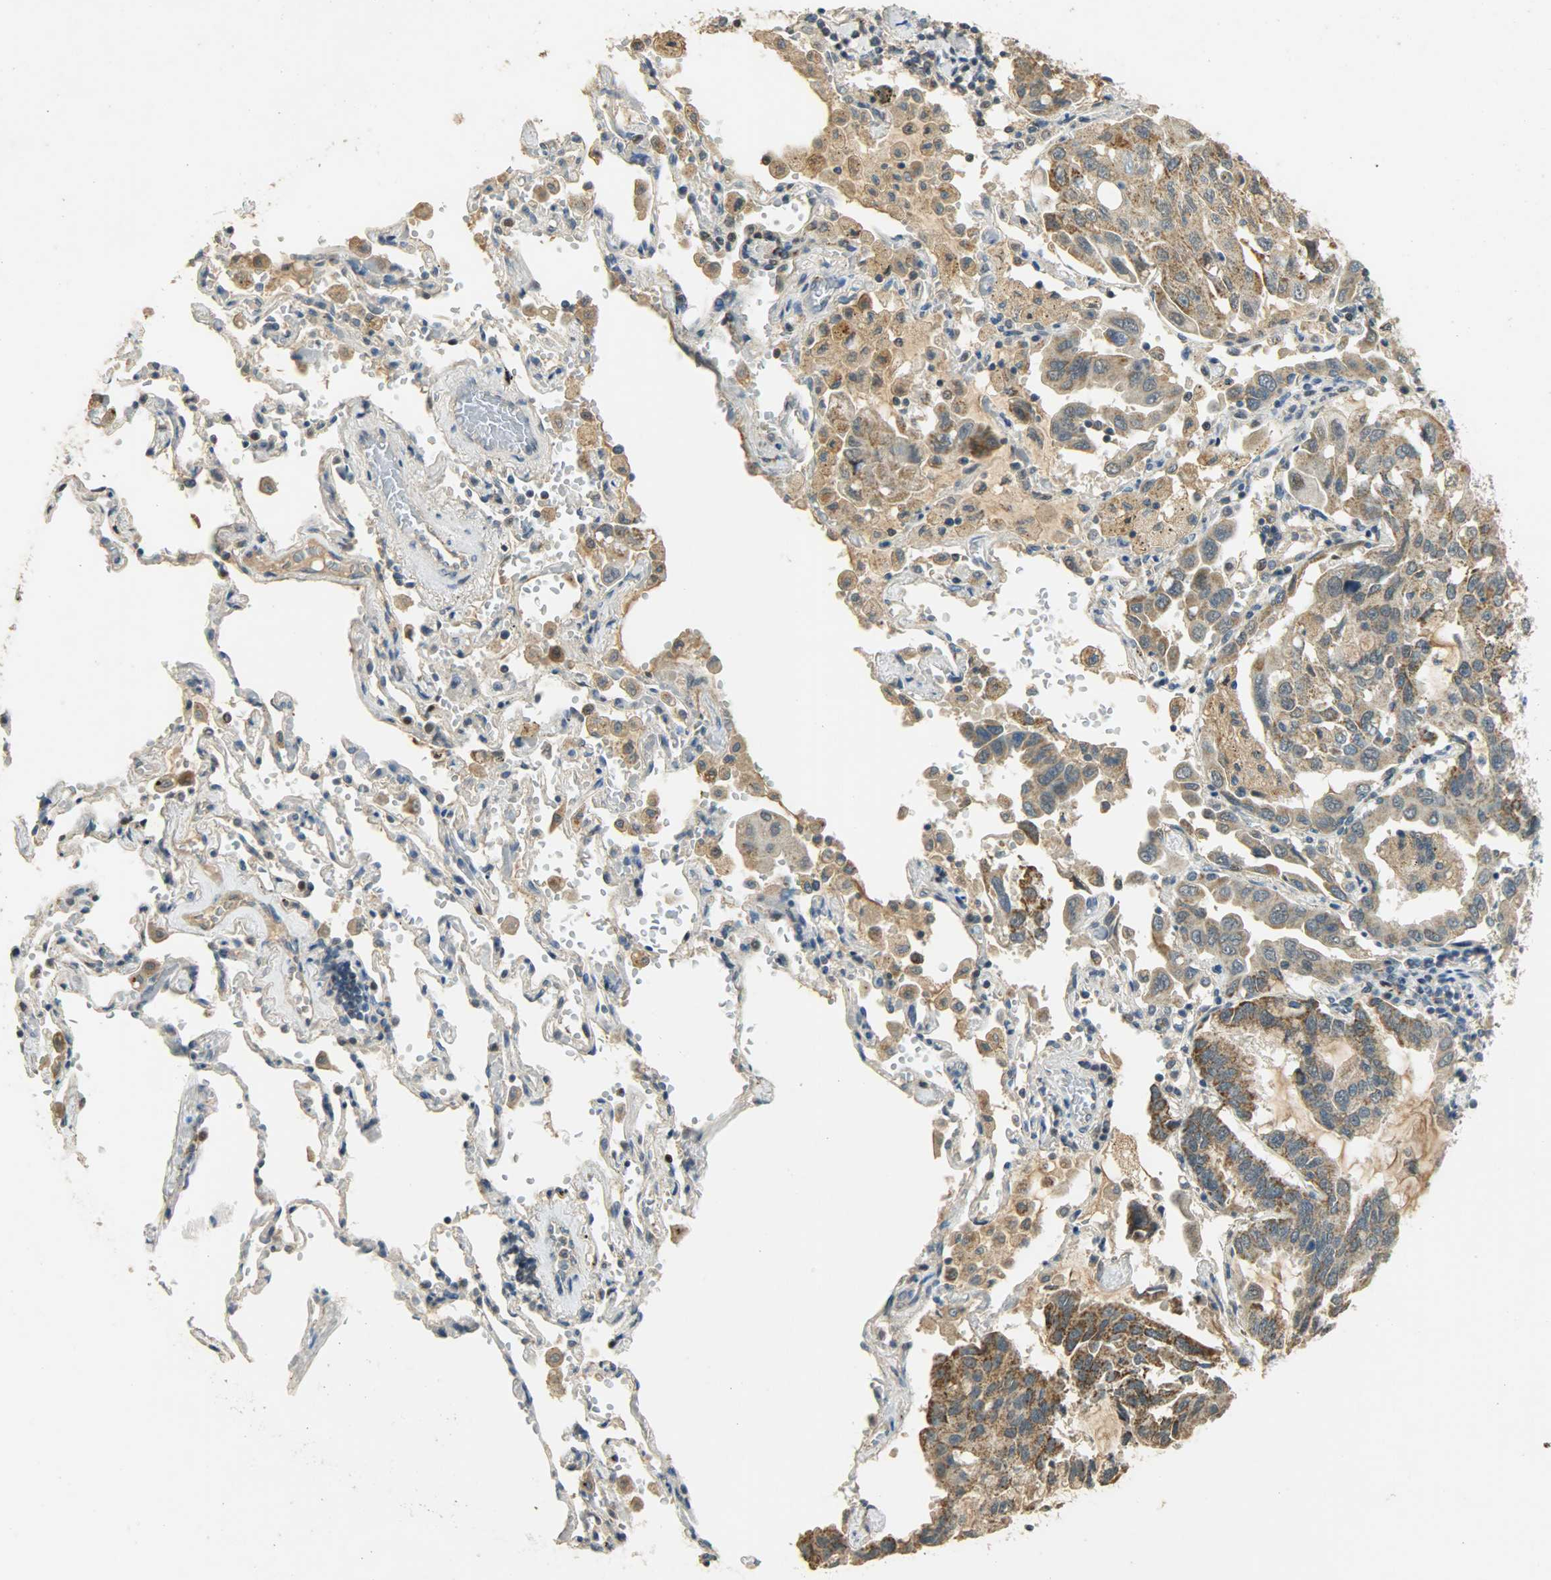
{"staining": {"intensity": "moderate", "quantity": ">75%", "location": "cytoplasmic/membranous"}, "tissue": "lung cancer", "cell_type": "Tumor cells", "image_type": "cancer", "snomed": [{"axis": "morphology", "description": "Adenocarcinoma, NOS"}, {"axis": "topography", "description": "Lung"}], "caption": "Lung cancer stained for a protein displays moderate cytoplasmic/membranous positivity in tumor cells. The protein of interest is stained brown, and the nuclei are stained in blue (DAB (3,3'-diaminobenzidine) IHC with brightfield microscopy, high magnification).", "gene": "HDHD5", "patient": {"sex": "male", "age": 64}}